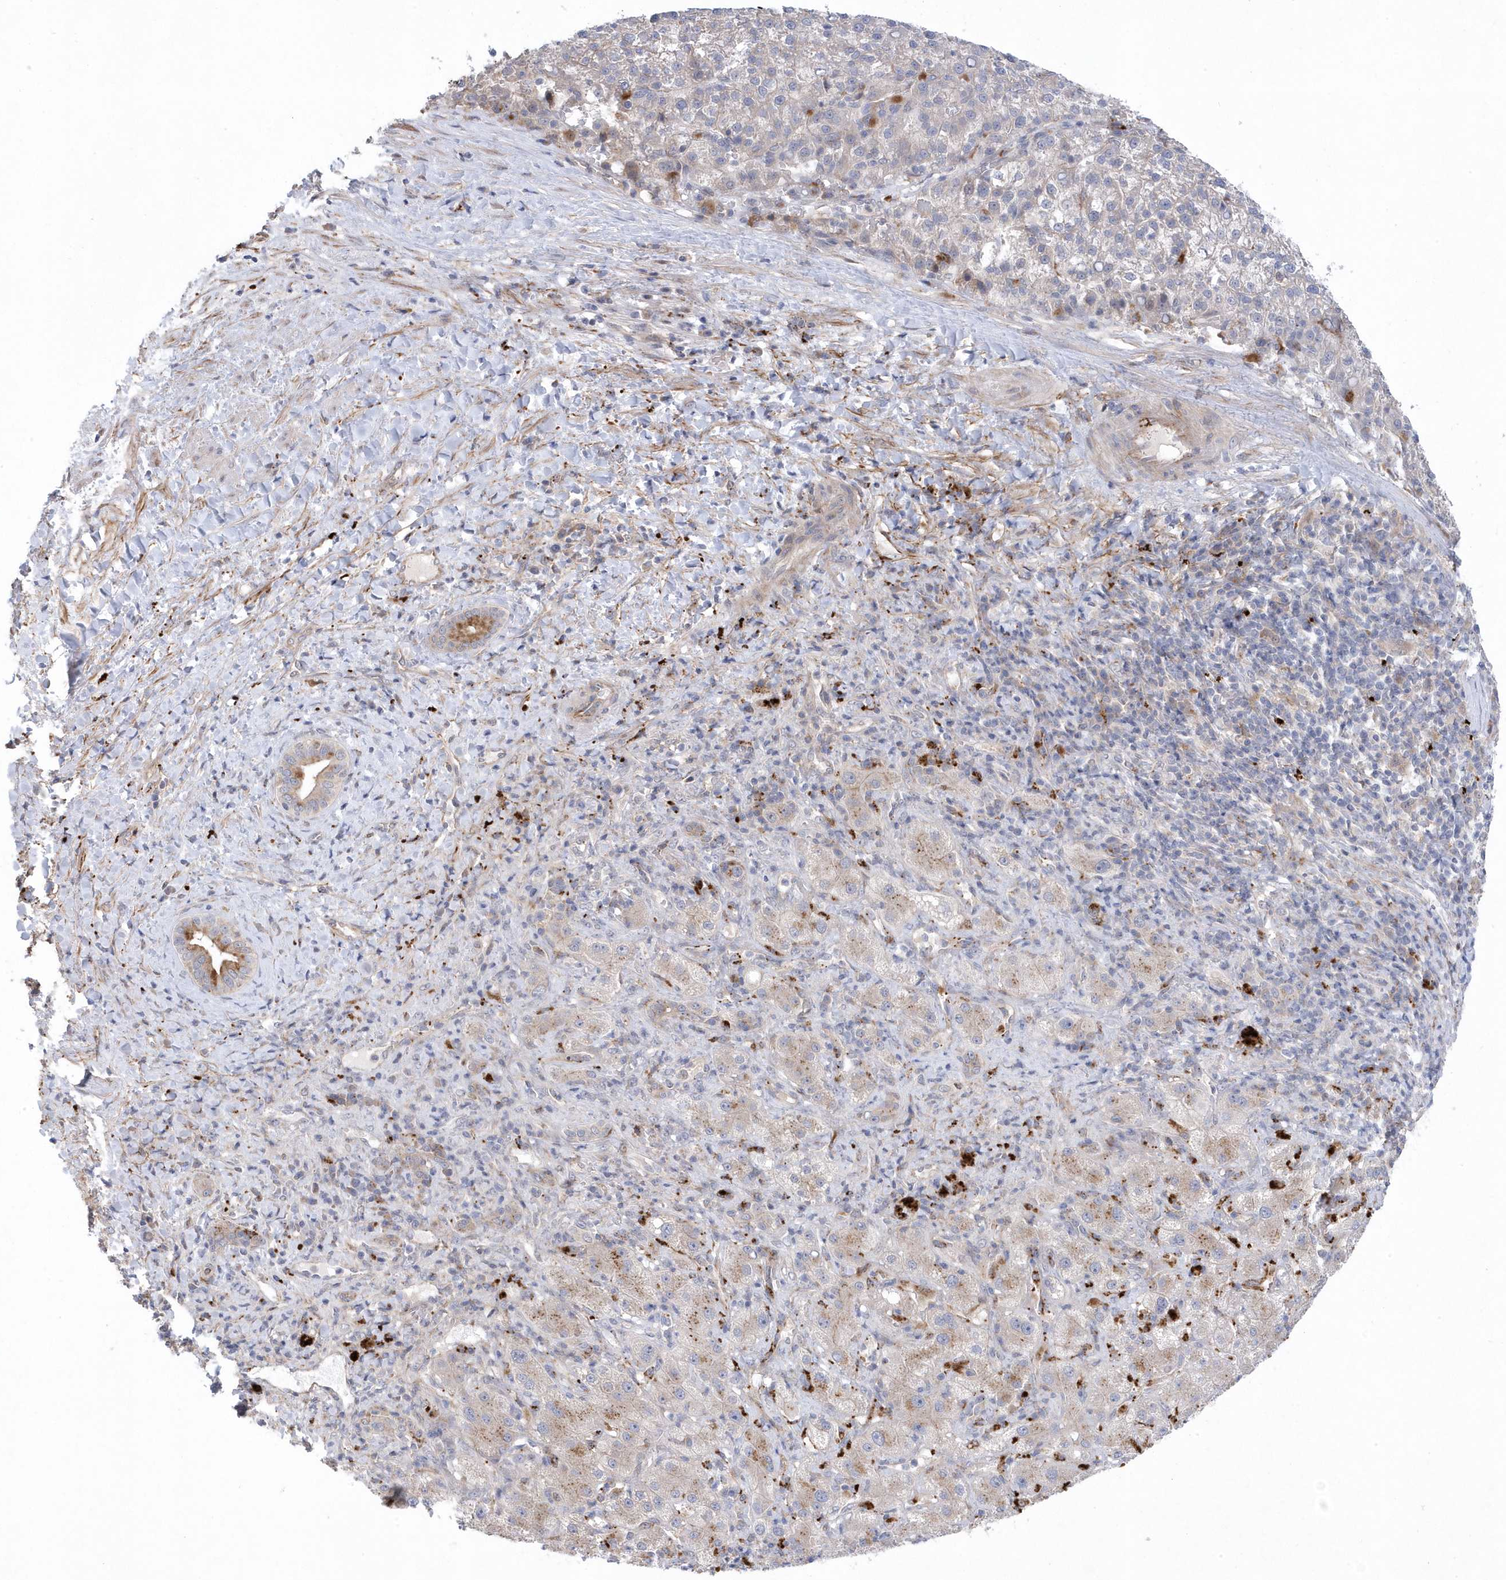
{"staining": {"intensity": "negative", "quantity": "none", "location": "none"}, "tissue": "liver cancer", "cell_type": "Tumor cells", "image_type": "cancer", "snomed": [{"axis": "morphology", "description": "Carcinoma, Hepatocellular, NOS"}, {"axis": "topography", "description": "Liver"}], "caption": "Tumor cells are negative for brown protein staining in liver cancer (hepatocellular carcinoma). (DAB IHC visualized using brightfield microscopy, high magnification).", "gene": "ANAPC1", "patient": {"sex": "female", "age": 58}}